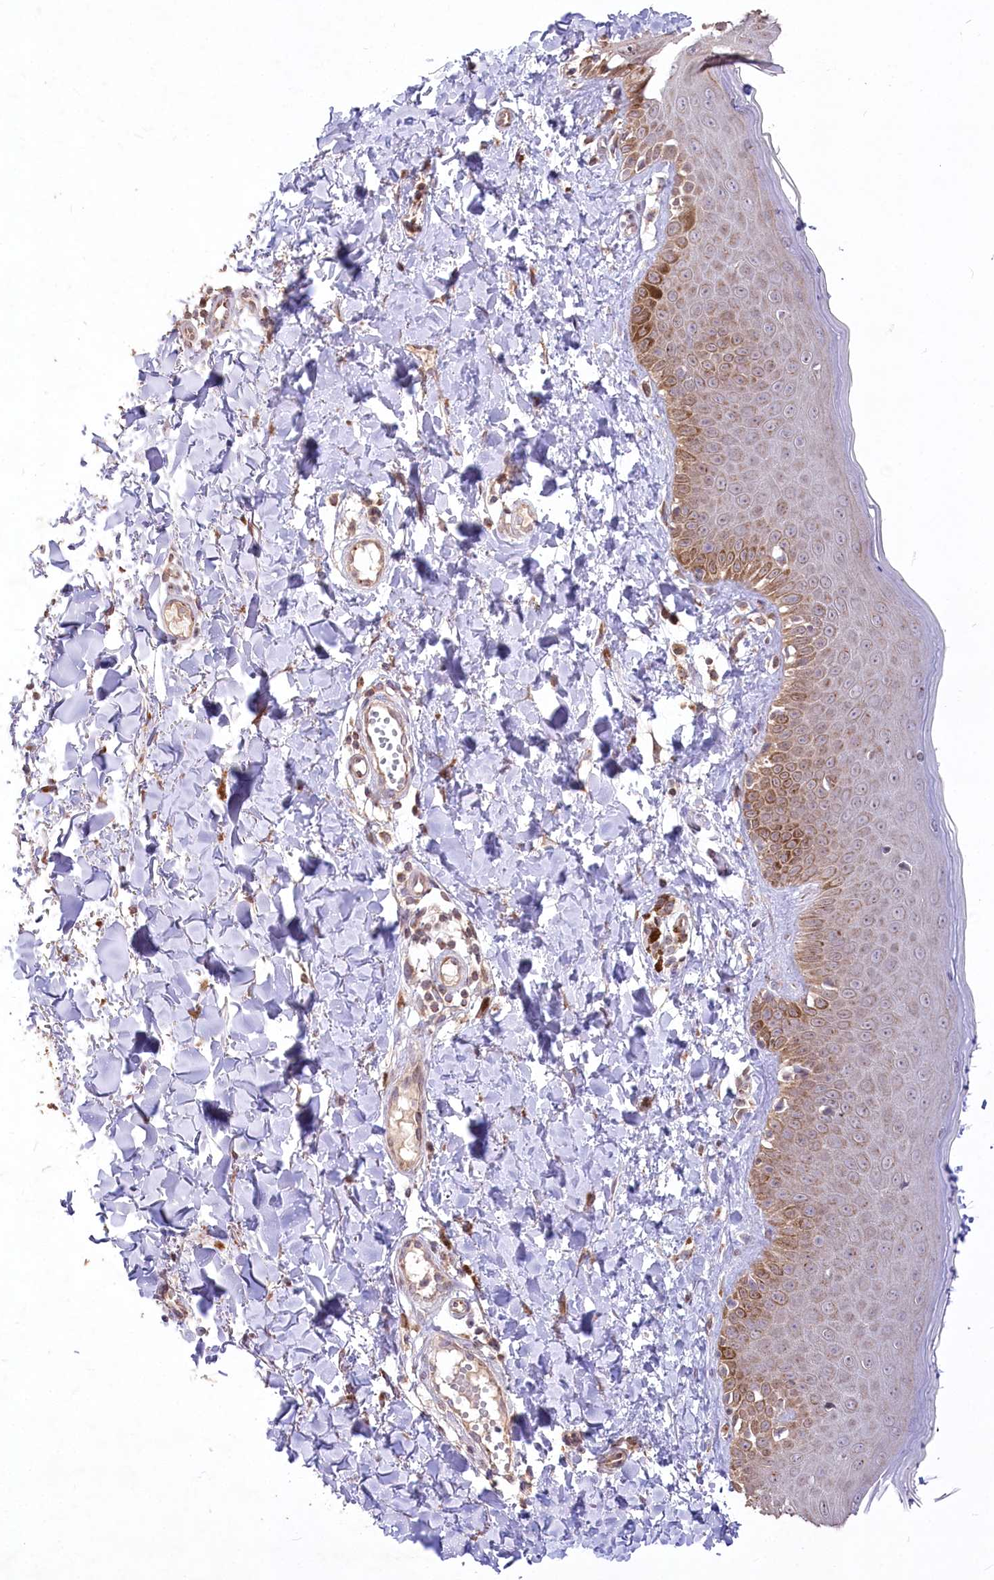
{"staining": {"intensity": "moderate", "quantity": ">75%", "location": "cytoplasmic/membranous"}, "tissue": "skin", "cell_type": "Fibroblasts", "image_type": "normal", "snomed": [{"axis": "morphology", "description": "Normal tissue, NOS"}, {"axis": "topography", "description": "Skin"}], "caption": "The immunohistochemical stain highlights moderate cytoplasmic/membranous staining in fibroblasts of benign skin. The staining was performed using DAB to visualize the protein expression in brown, while the nuclei were stained in blue with hematoxylin (Magnification: 20x).", "gene": "STT3B", "patient": {"sex": "male", "age": 52}}